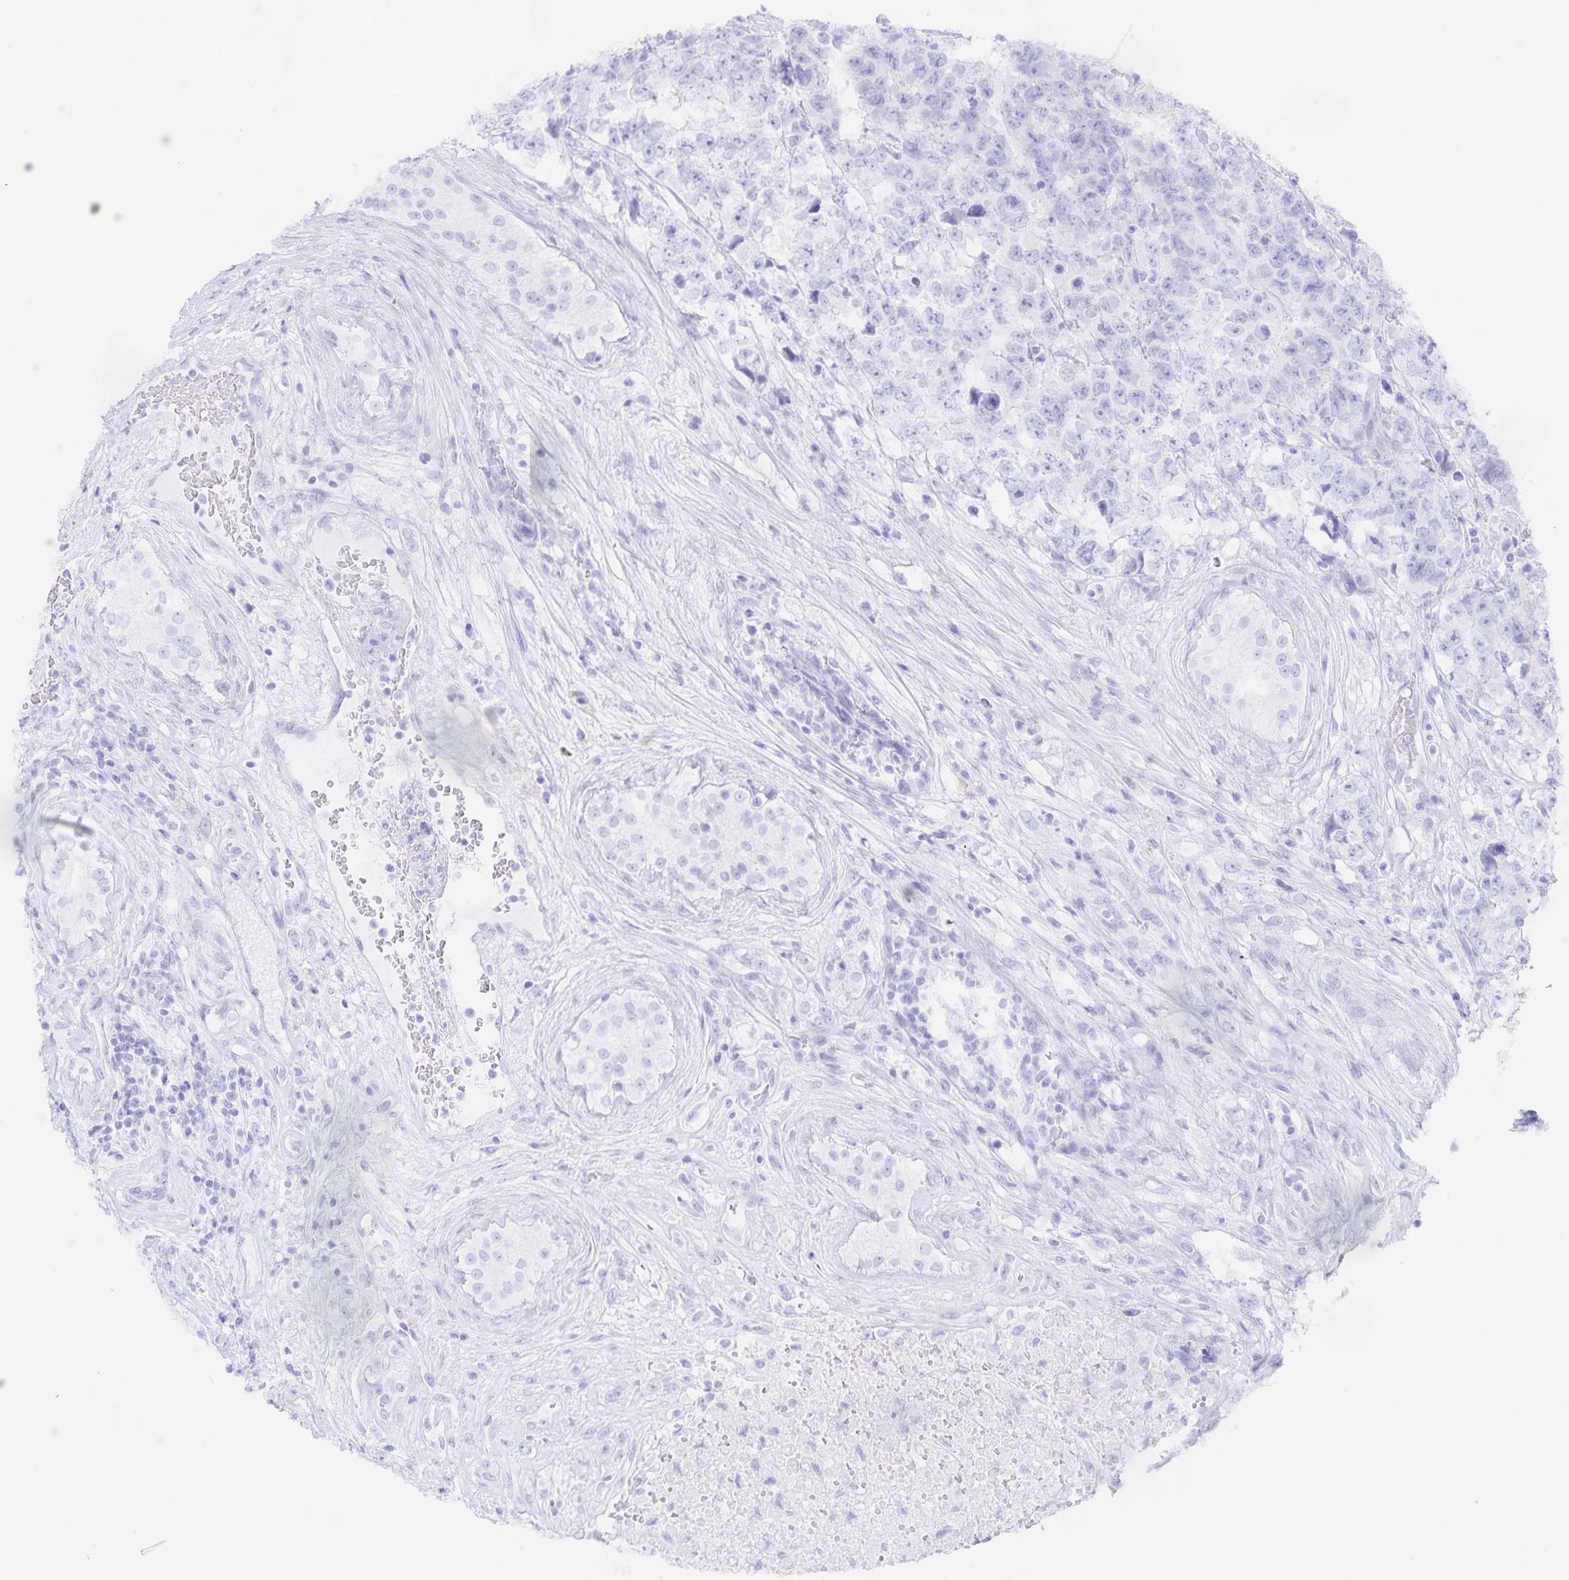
{"staining": {"intensity": "negative", "quantity": "none", "location": "none"}, "tissue": "testis cancer", "cell_type": "Tumor cells", "image_type": "cancer", "snomed": [{"axis": "morphology", "description": "Carcinoma, Embryonal, NOS"}, {"axis": "topography", "description": "Testis"}], "caption": "Testis cancer was stained to show a protein in brown. There is no significant staining in tumor cells.", "gene": "SNTN", "patient": {"sex": "male", "age": 24}}